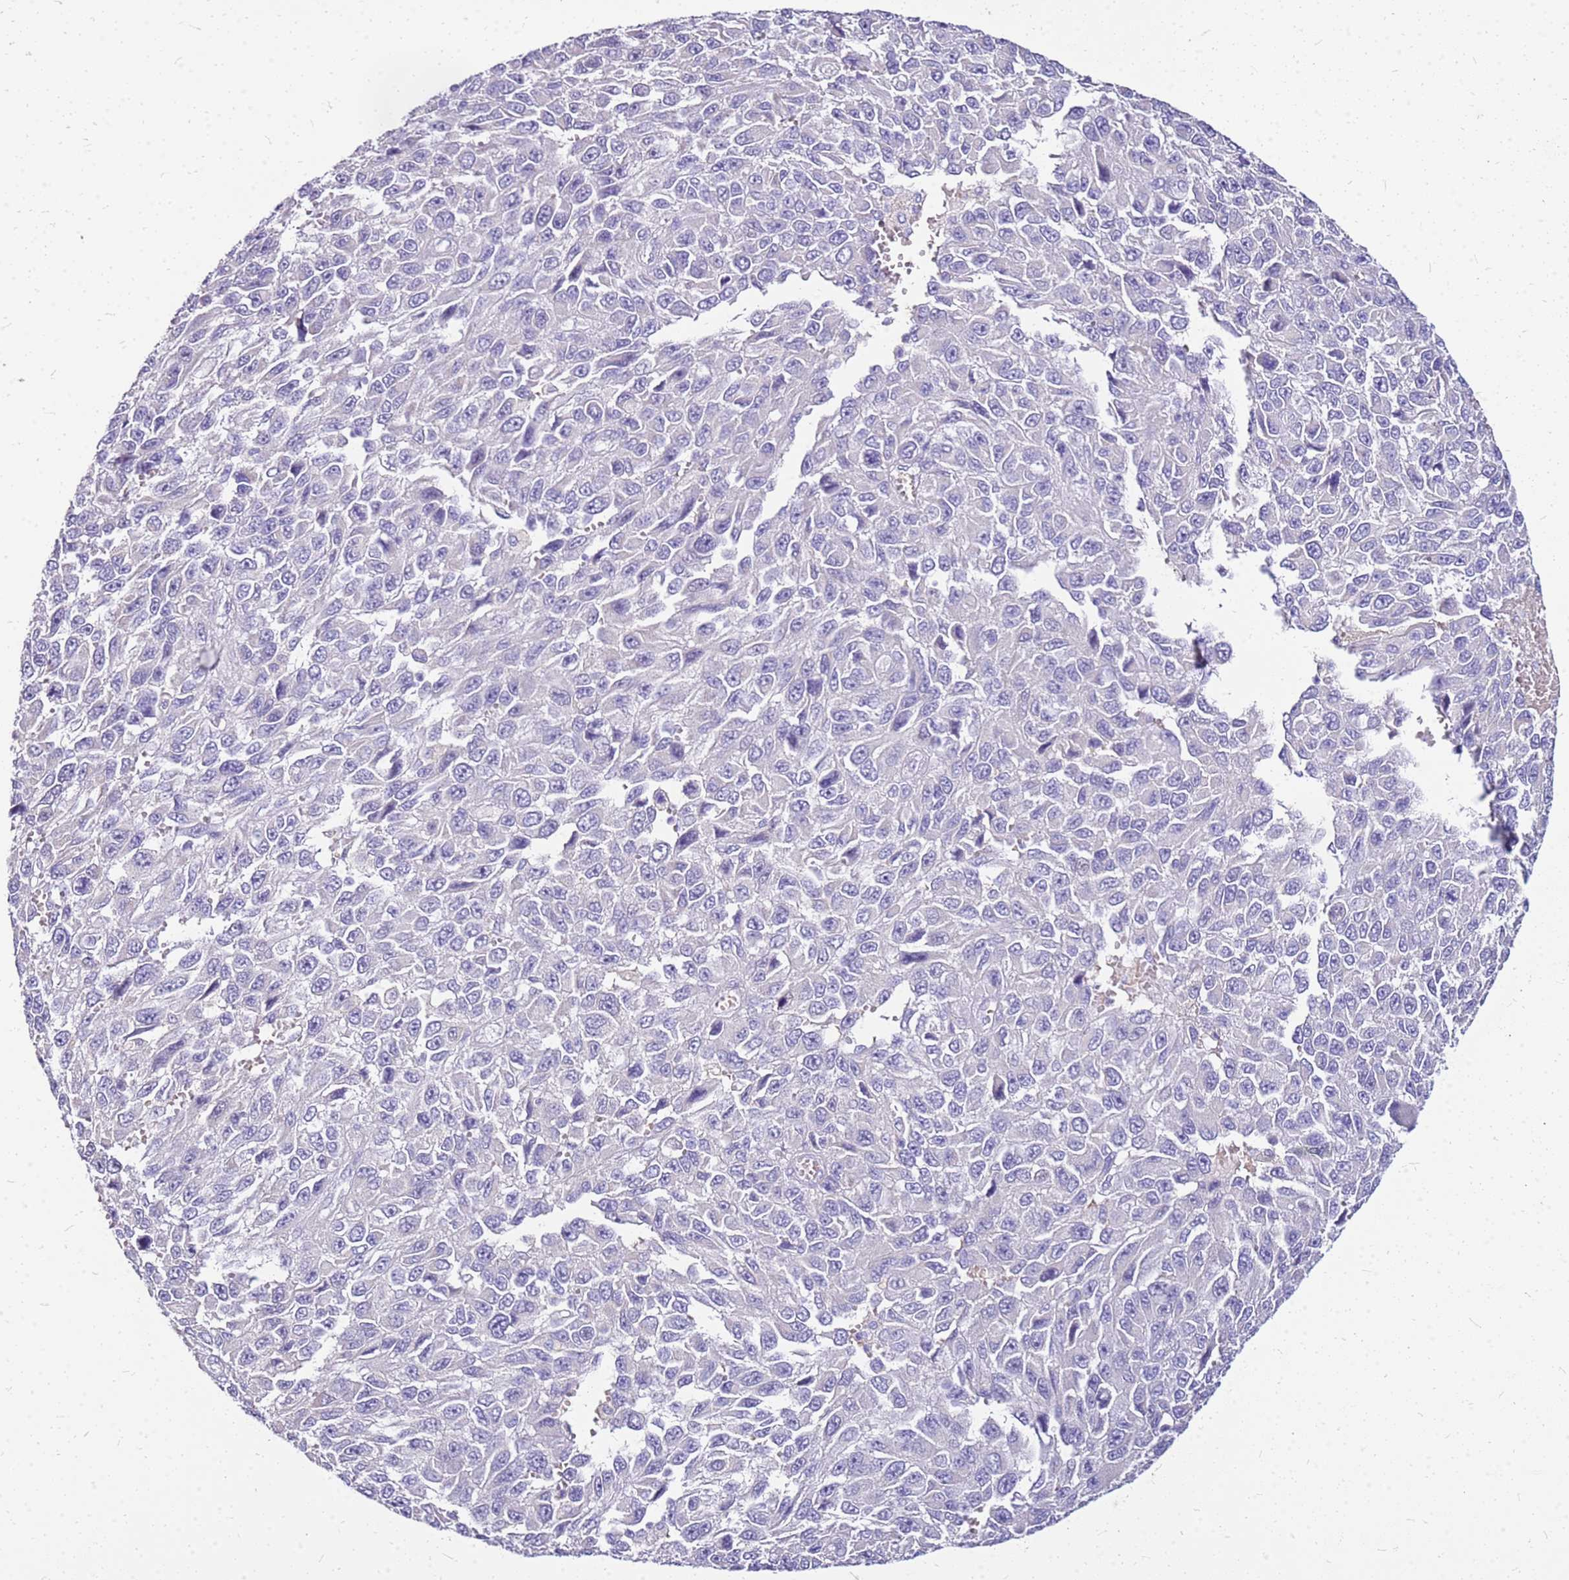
{"staining": {"intensity": "weak", "quantity": "<25%", "location": "cytoplasmic/membranous"}, "tissue": "melanoma", "cell_type": "Tumor cells", "image_type": "cancer", "snomed": [{"axis": "morphology", "description": "Normal tissue, NOS"}, {"axis": "morphology", "description": "Malignant melanoma, NOS"}, {"axis": "topography", "description": "Skin"}], "caption": "The immunohistochemistry histopathology image has no significant expression in tumor cells of melanoma tissue.", "gene": "DCDC2B", "patient": {"sex": "female", "age": 96}}